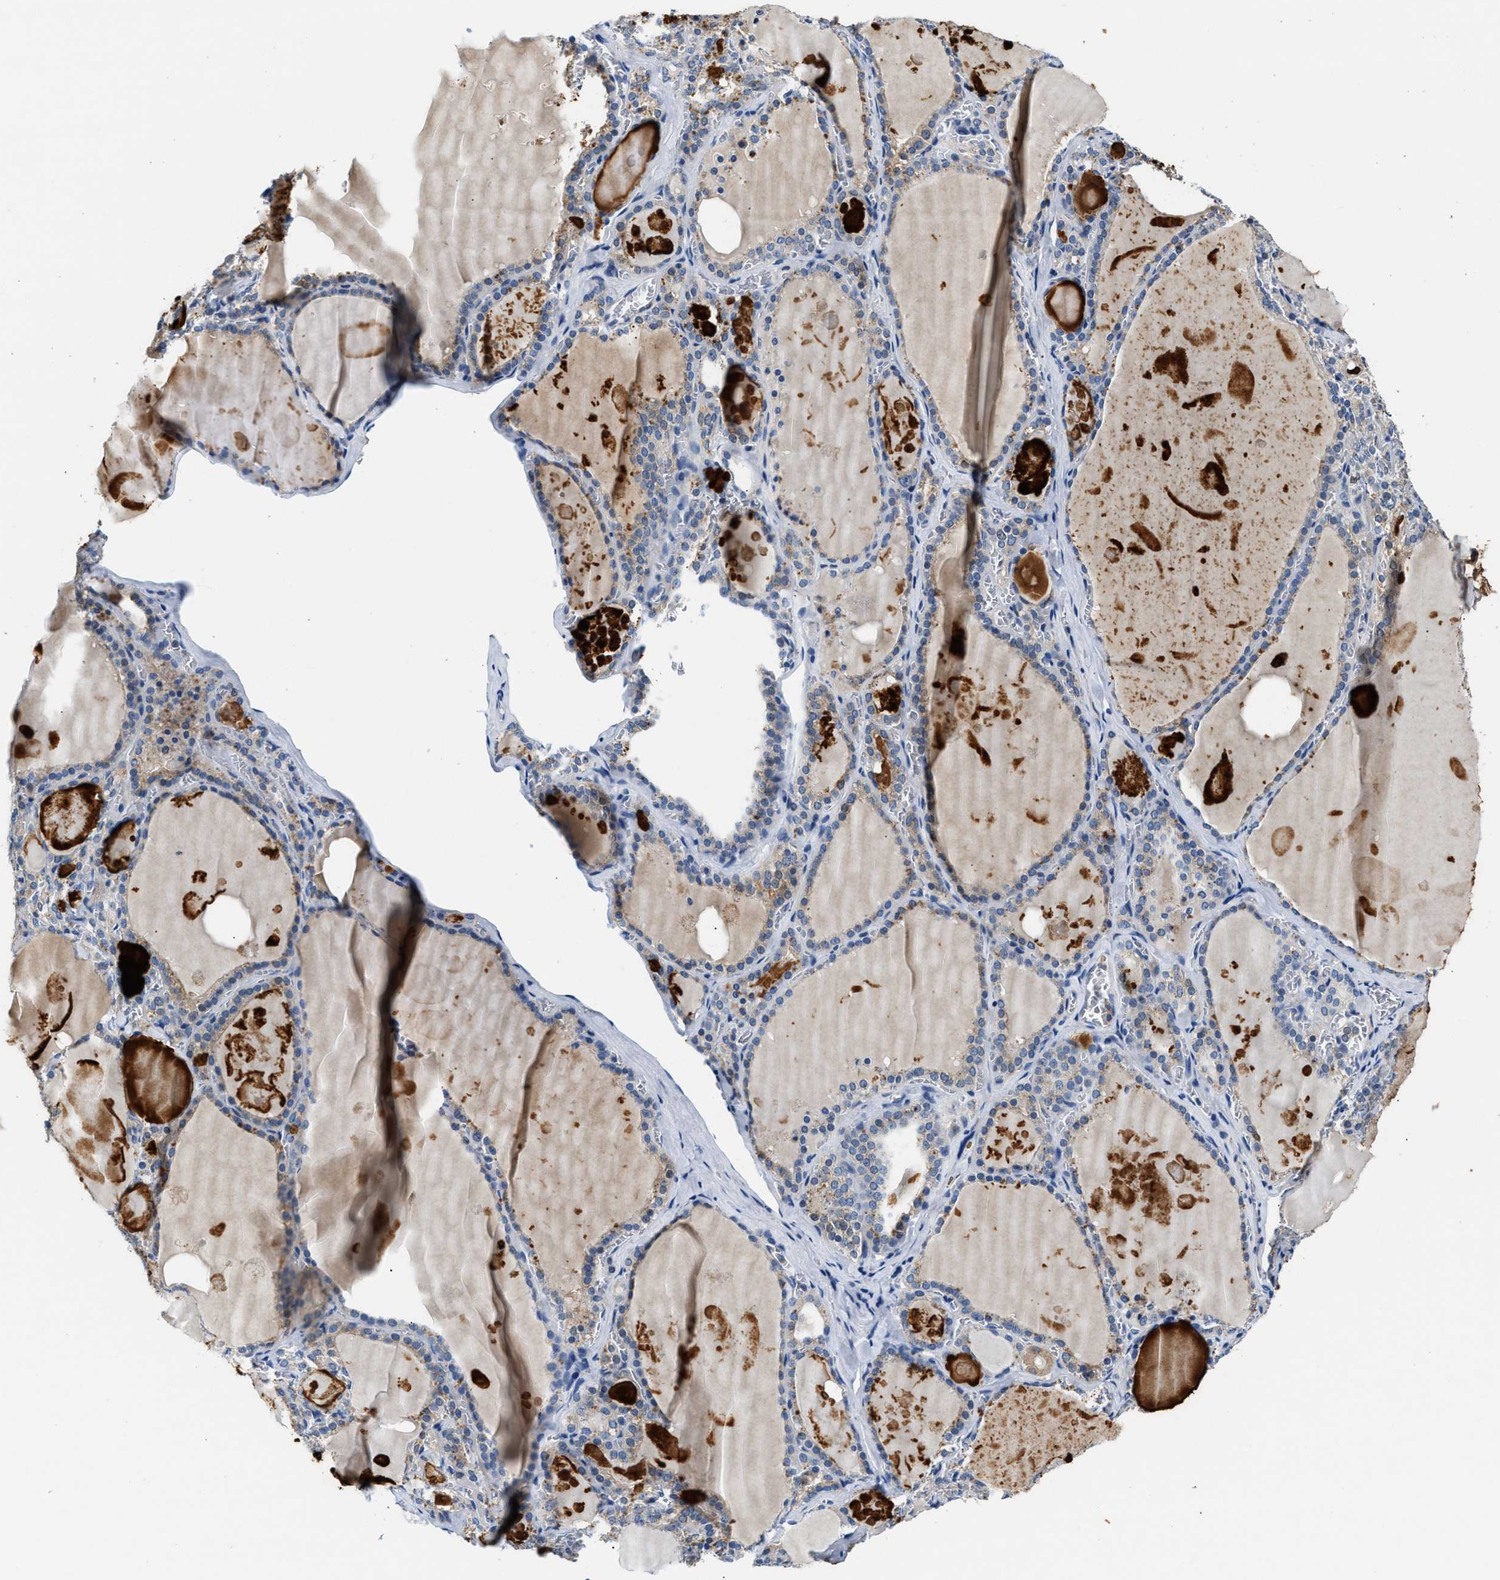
{"staining": {"intensity": "weak", "quantity": "<25%", "location": "cytoplasmic/membranous"}, "tissue": "thyroid gland", "cell_type": "Glandular cells", "image_type": "normal", "snomed": [{"axis": "morphology", "description": "Normal tissue, NOS"}, {"axis": "topography", "description": "Thyroid gland"}], "caption": "Immunohistochemical staining of benign human thyroid gland exhibits no significant staining in glandular cells. Brightfield microscopy of immunohistochemistry stained with DAB (3,3'-diaminobenzidine) (brown) and hematoxylin (blue), captured at high magnification.", "gene": "TUT7", "patient": {"sex": "male", "age": 56}}